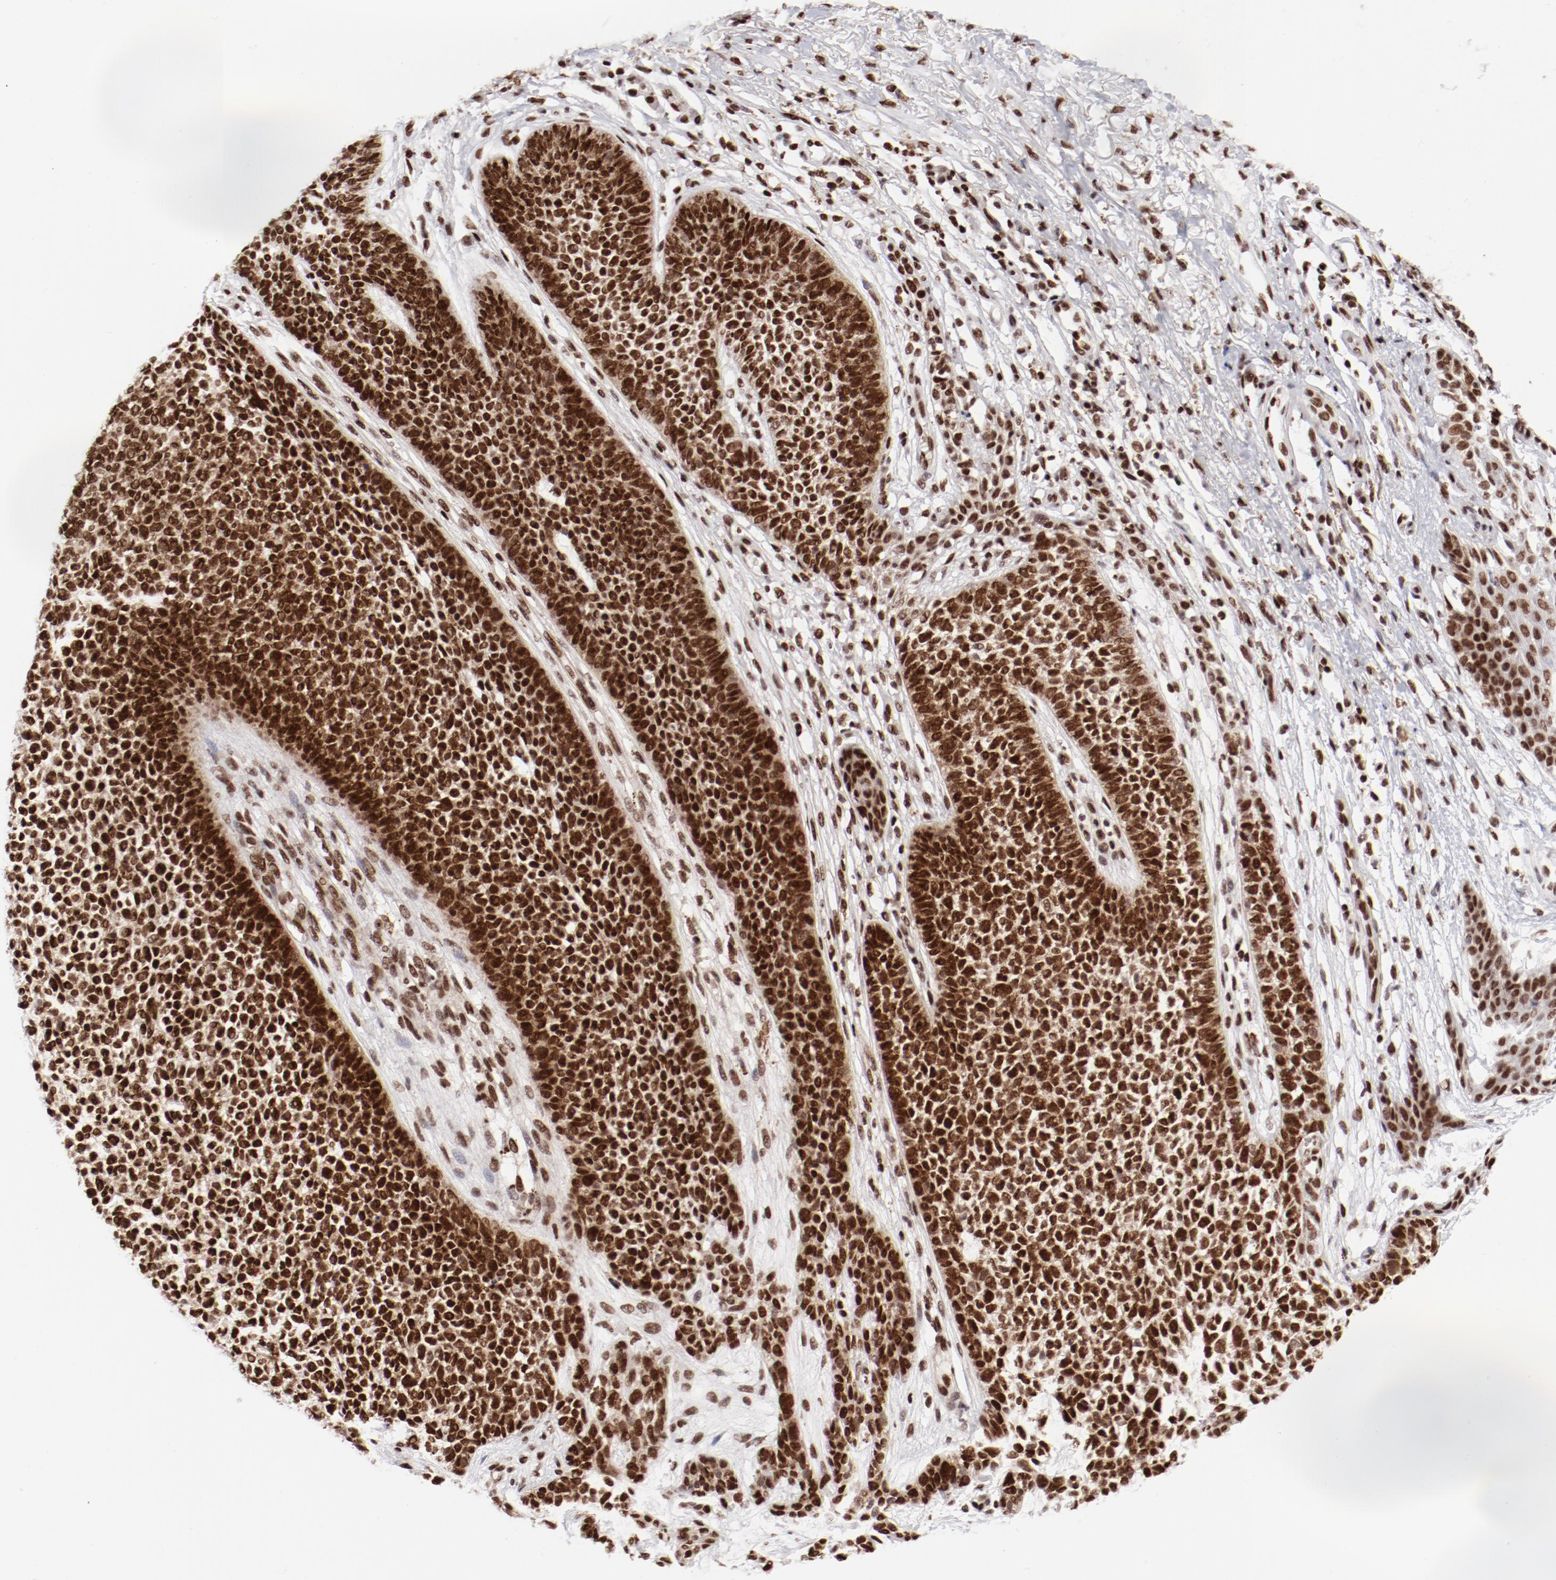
{"staining": {"intensity": "strong", "quantity": ">75%", "location": "nuclear"}, "tissue": "skin cancer", "cell_type": "Tumor cells", "image_type": "cancer", "snomed": [{"axis": "morphology", "description": "Basal cell carcinoma"}, {"axis": "topography", "description": "Skin"}], "caption": "About >75% of tumor cells in basal cell carcinoma (skin) reveal strong nuclear protein staining as visualized by brown immunohistochemical staining.", "gene": "NFYB", "patient": {"sex": "female", "age": 84}}